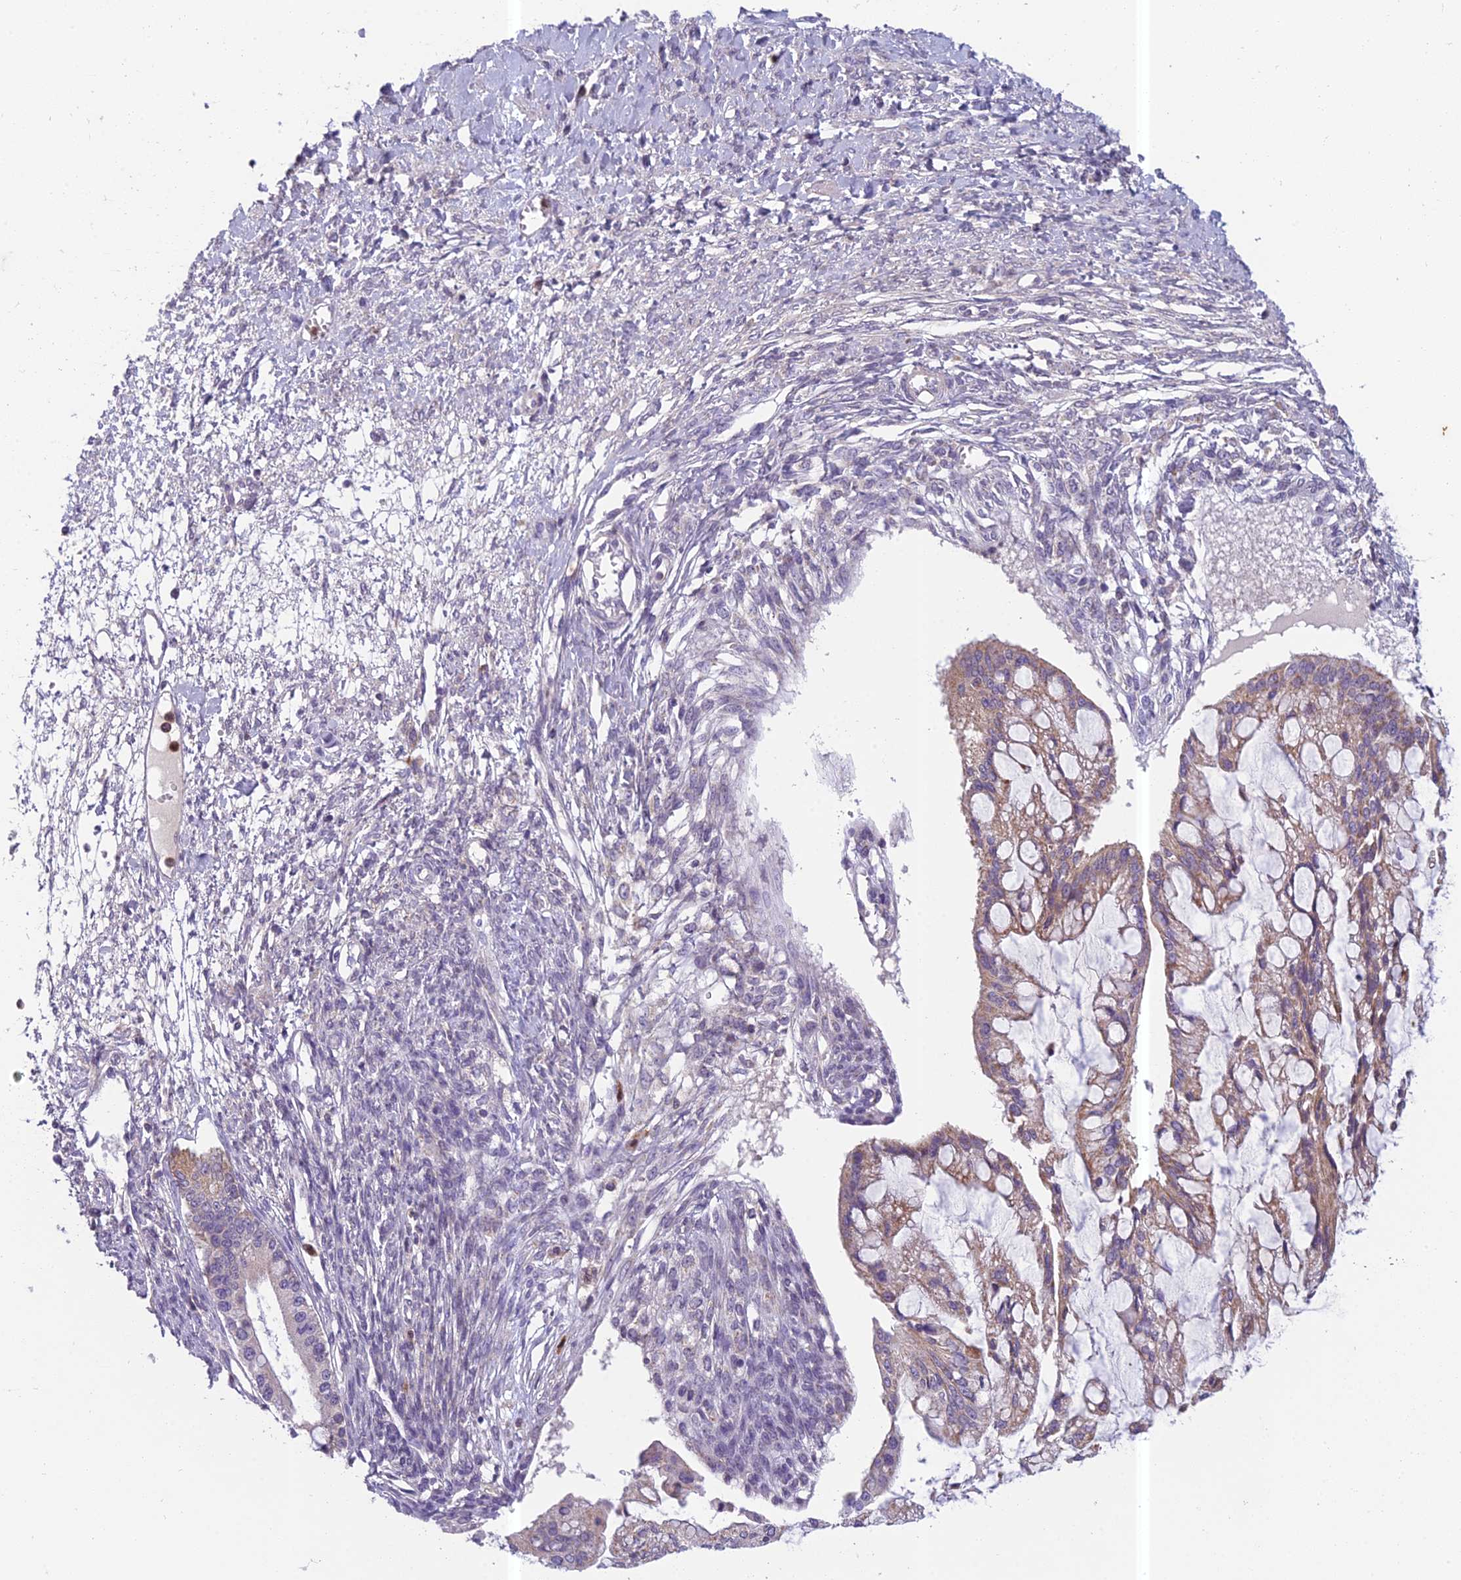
{"staining": {"intensity": "weak", "quantity": ">75%", "location": "cytoplasmic/membranous"}, "tissue": "ovarian cancer", "cell_type": "Tumor cells", "image_type": "cancer", "snomed": [{"axis": "morphology", "description": "Cystadenocarcinoma, mucinous, NOS"}, {"axis": "topography", "description": "Ovary"}], "caption": "Brown immunohistochemical staining in human ovarian cancer displays weak cytoplasmic/membranous expression in approximately >75% of tumor cells.", "gene": "ENSG00000188897", "patient": {"sex": "female", "age": 73}}